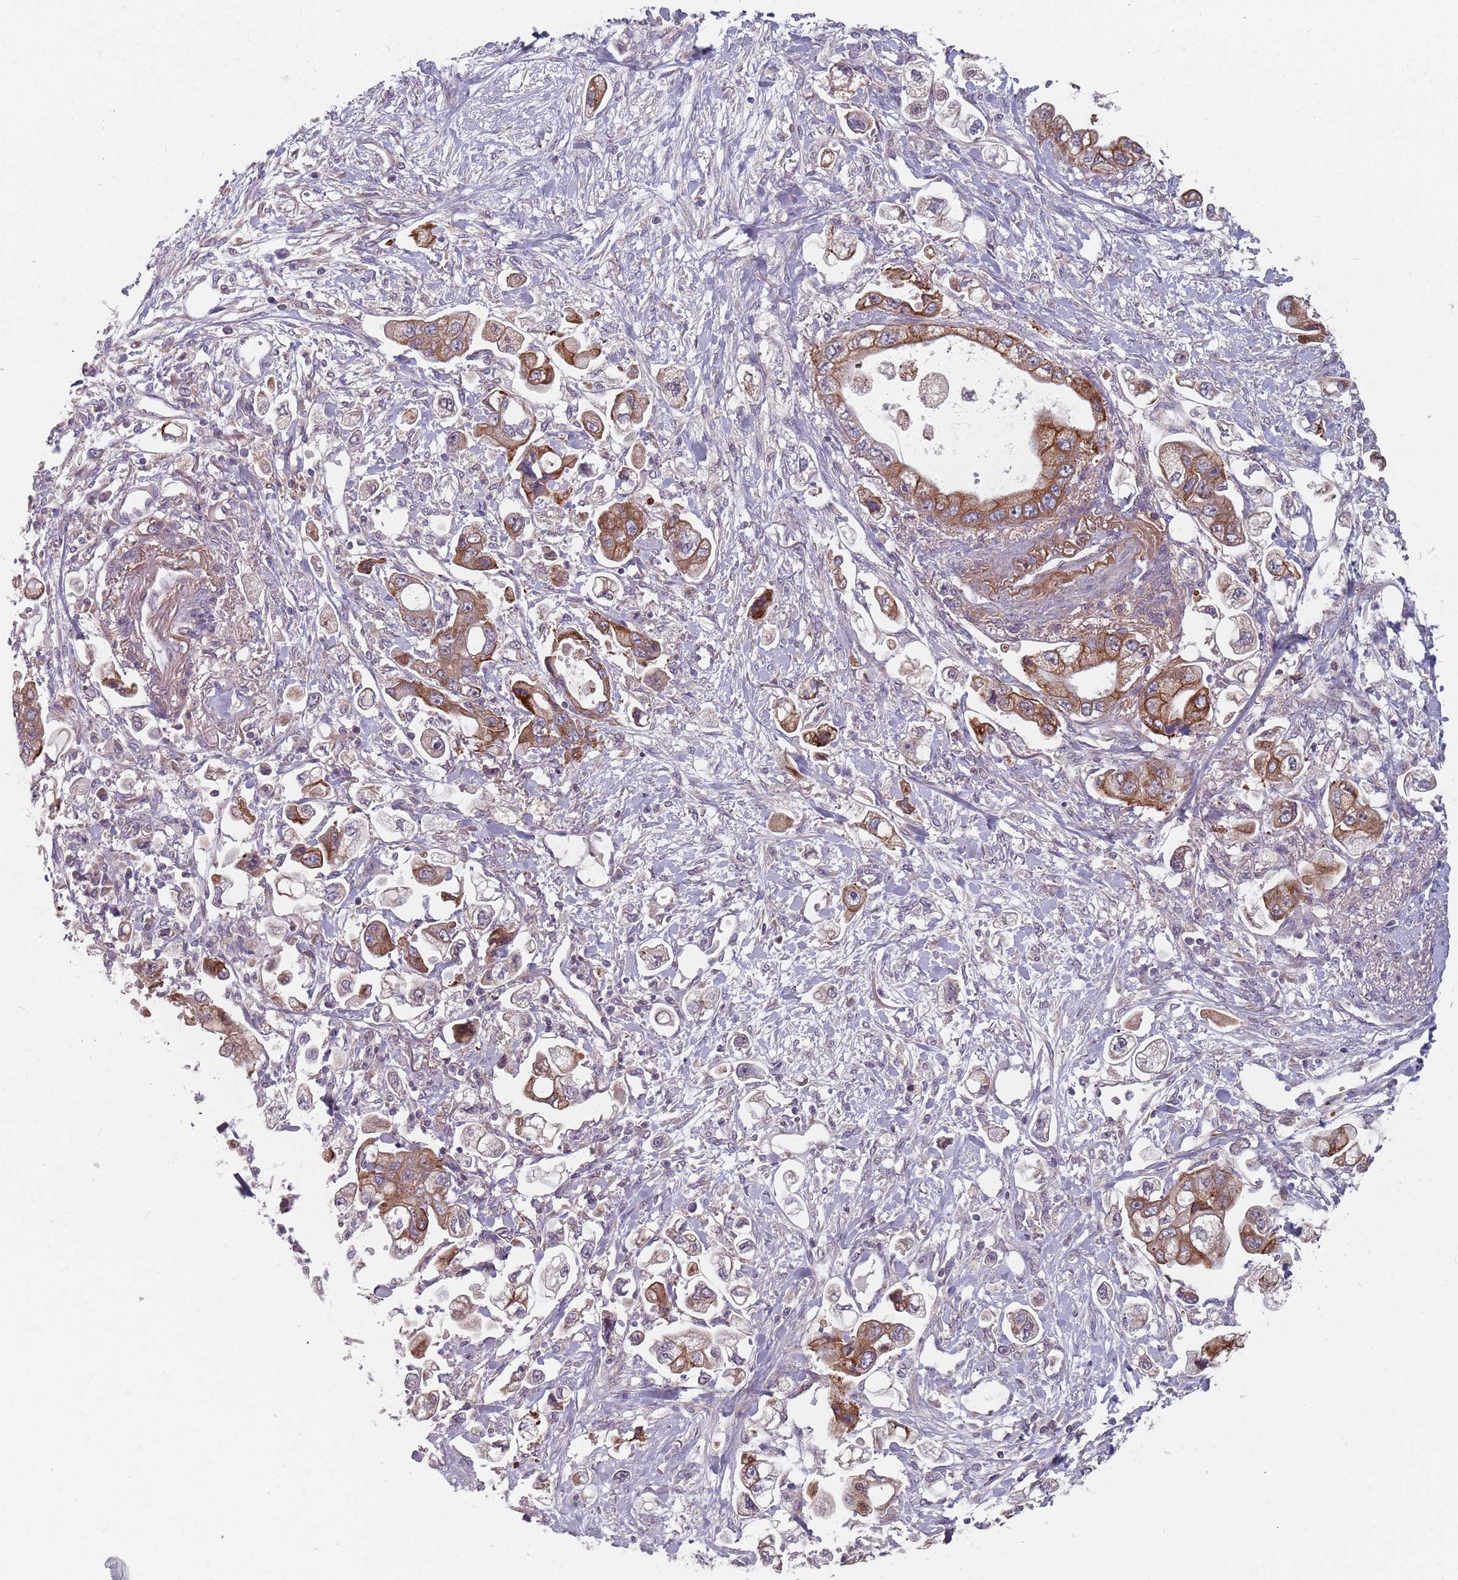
{"staining": {"intensity": "moderate", "quantity": ">75%", "location": "cytoplasmic/membranous"}, "tissue": "stomach cancer", "cell_type": "Tumor cells", "image_type": "cancer", "snomed": [{"axis": "morphology", "description": "Adenocarcinoma, NOS"}, {"axis": "topography", "description": "Stomach"}], "caption": "Approximately >75% of tumor cells in stomach cancer (adenocarcinoma) display moderate cytoplasmic/membranous protein expression as visualized by brown immunohistochemical staining.", "gene": "ADAL", "patient": {"sex": "male", "age": 62}}